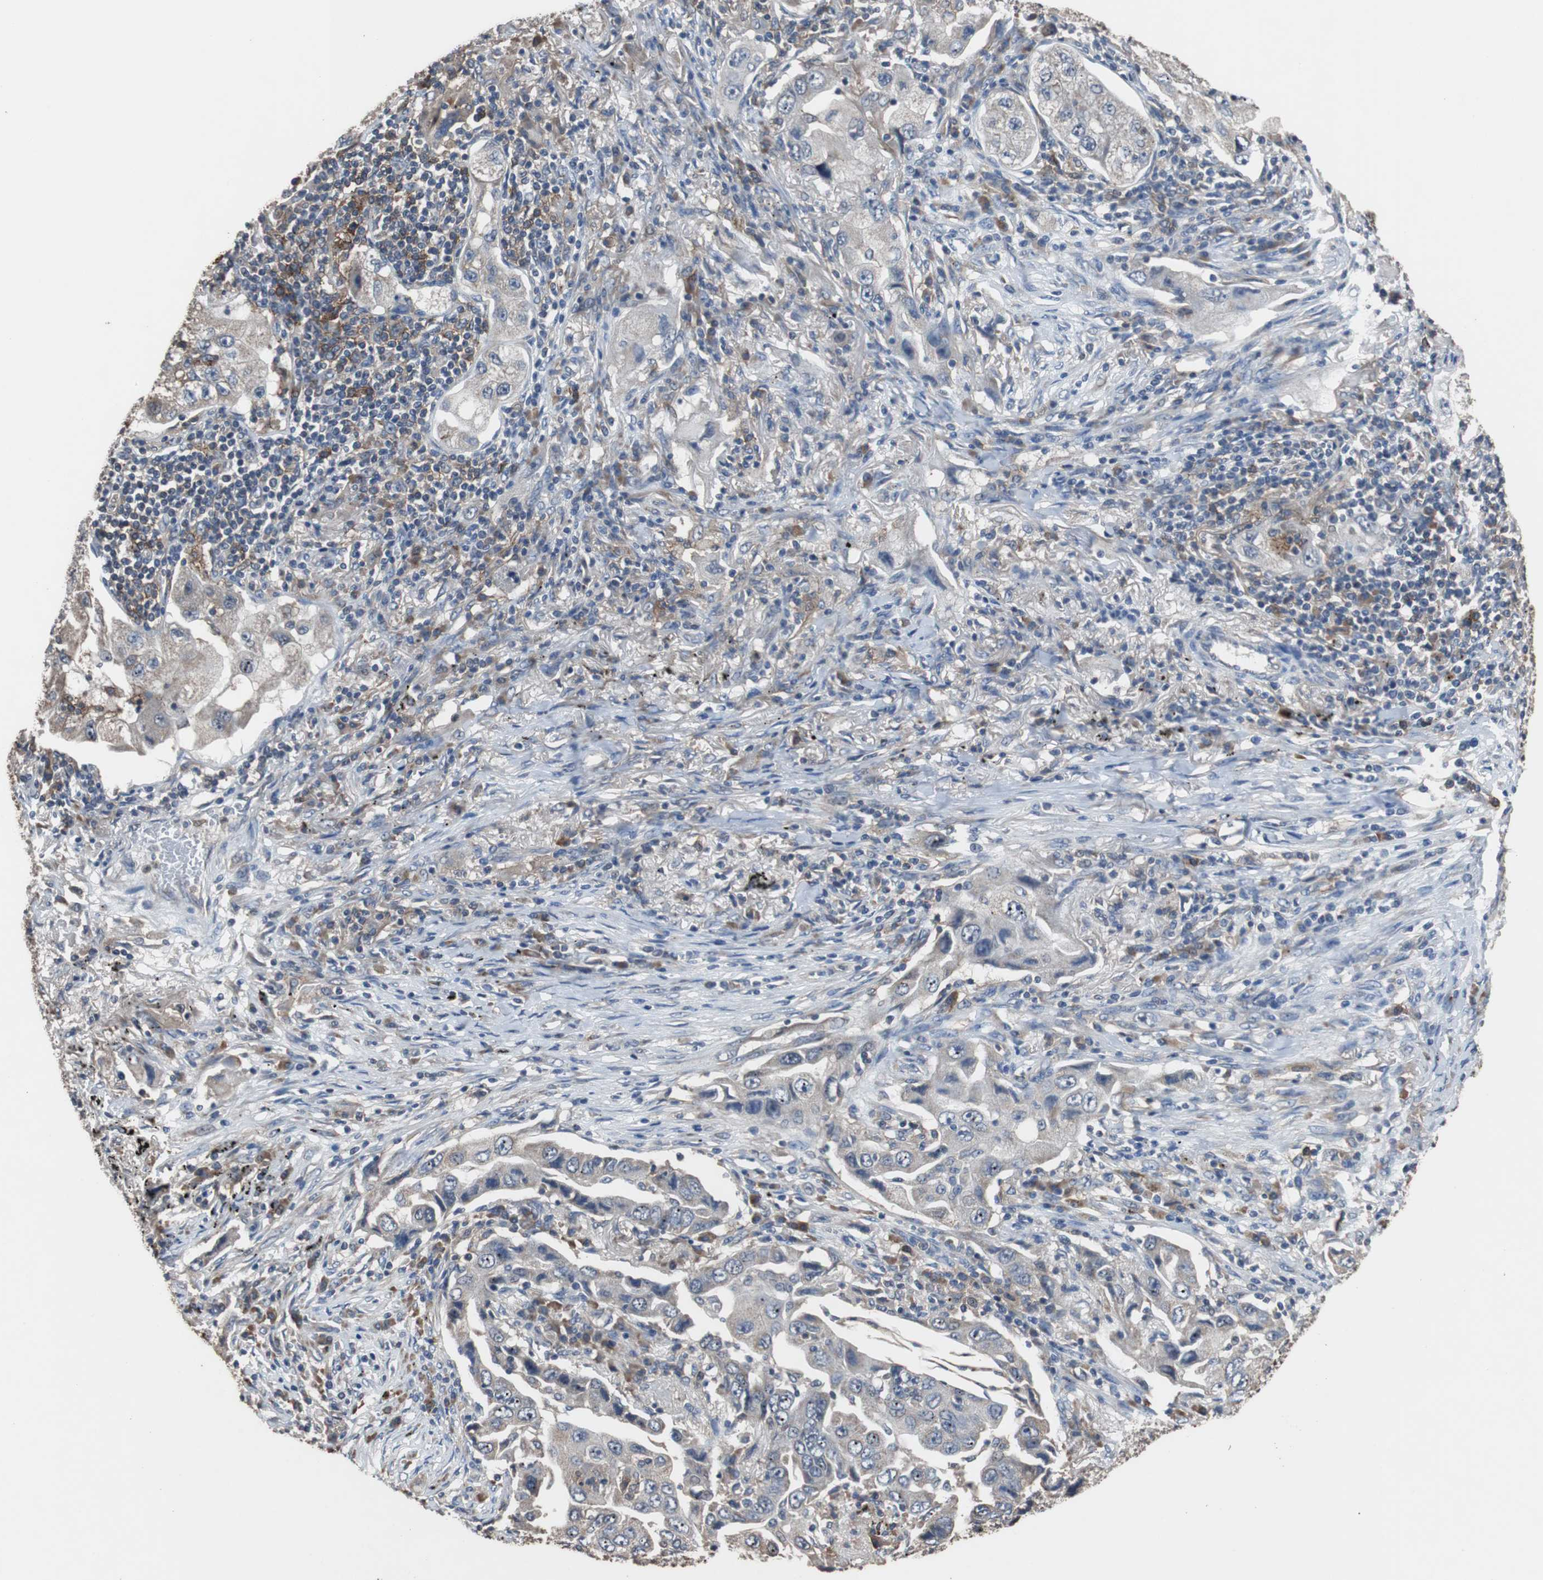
{"staining": {"intensity": "weak", "quantity": "25%-75%", "location": "cytoplasmic/membranous"}, "tissue": "lung cancer", "cell_type": "Tumor cells", "image_type": "cancer", "snomed": [{"axis": "morphology", "description": "Adenocarcinoma, NOS"}, {"axis": "topography", "description": "Lung"}], "caption": "Lung adenocarcinoma stained for a protein exhibits weak cytoplasmic/membranous positivity in tumor cells.", "gene": "SCIMP", "patient": {"sex": "female", "age": 65}}